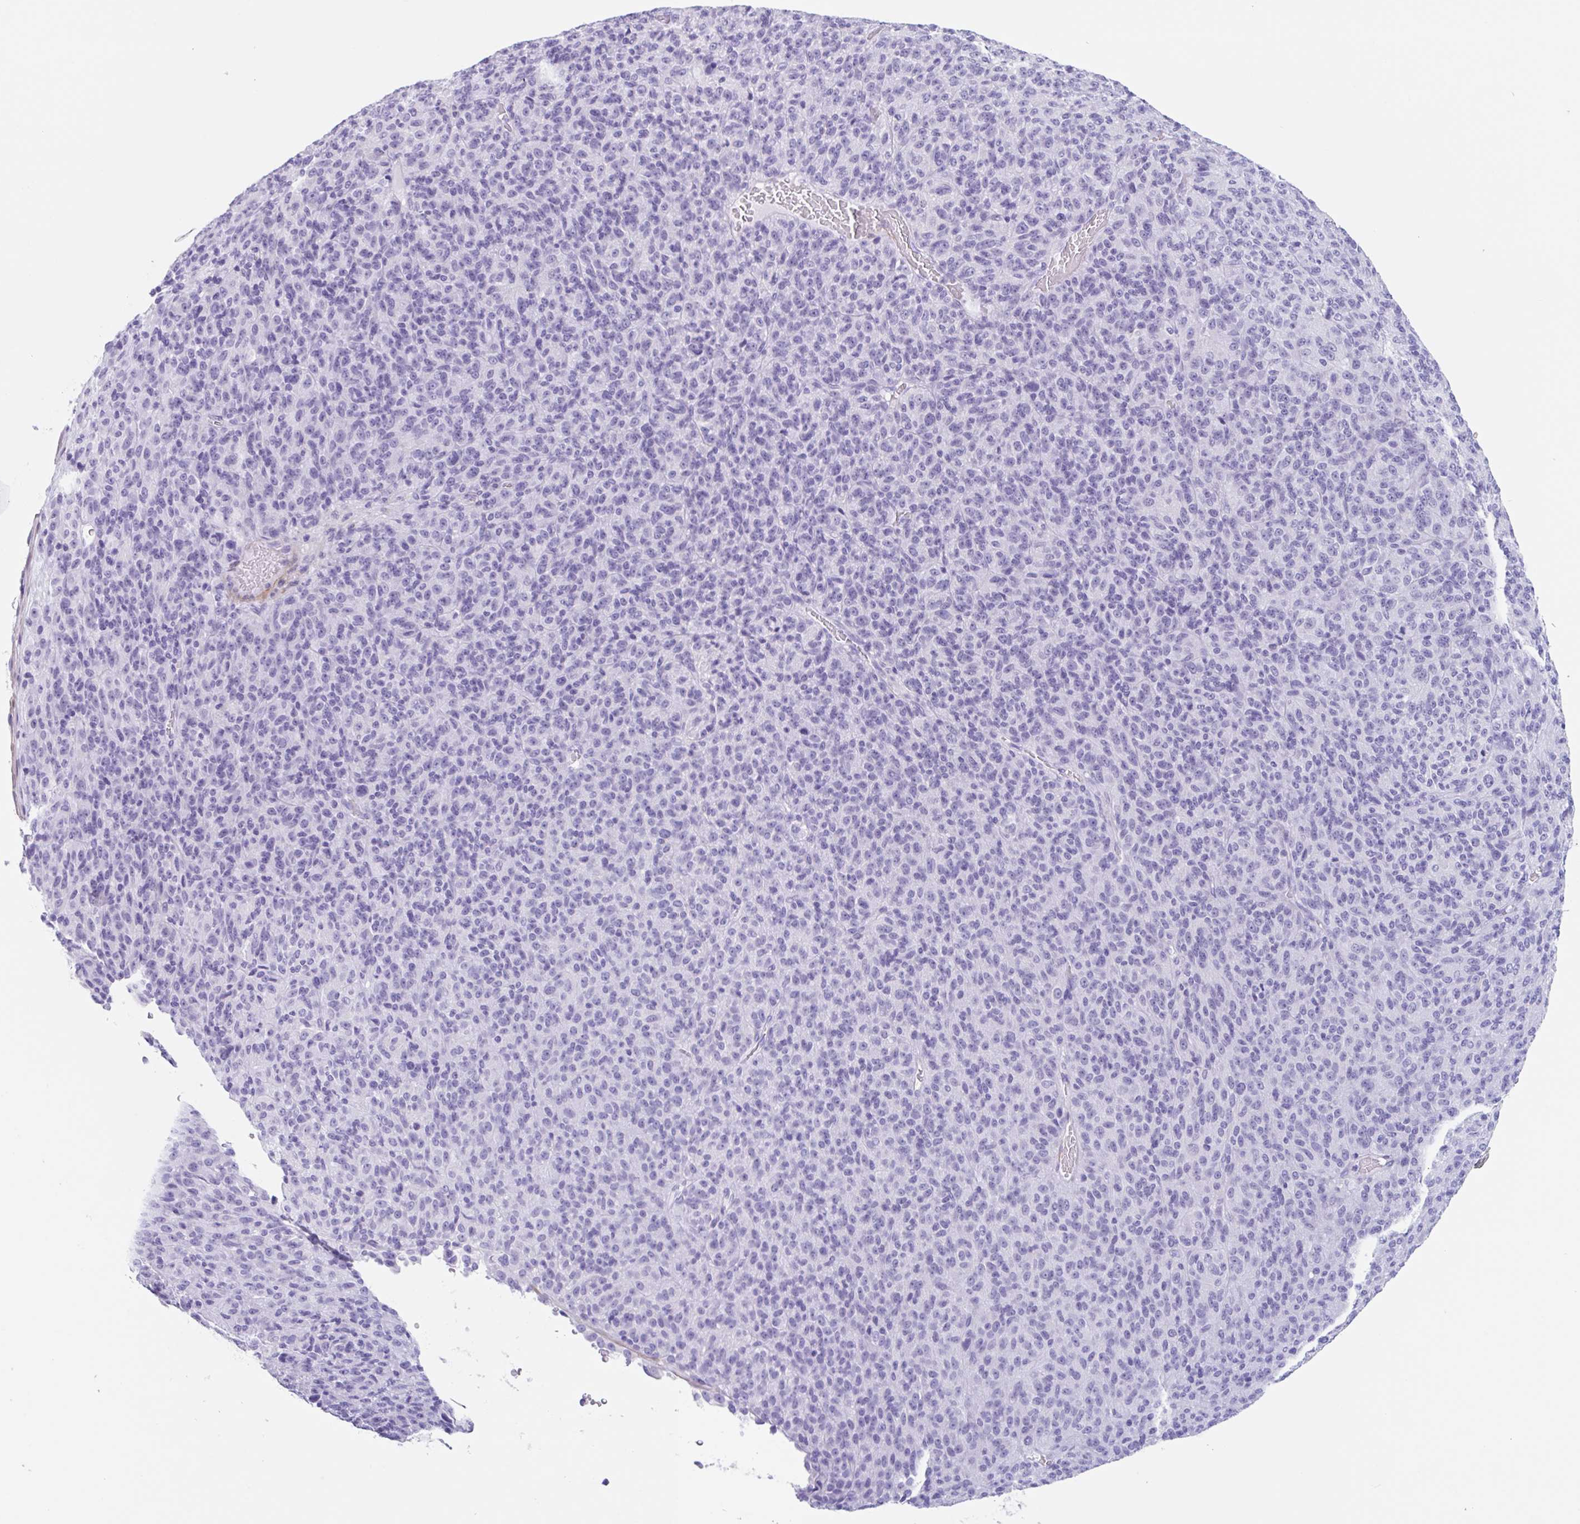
{"staining": {"intensity": "negative", "quantity": "none", "location": "none"}, "tissue": "melanoma", "cell_type": "Tumor cells", "image_type": "cancer", "snomed": [{"axis": "morphology", "description": "Malignant melanoma, Metastatic site"}, {"axis": "topography", "description": "Brain"}], "caption": "This is a micrograph of immunohistochemistry (IHC) staining of malignant melanoma (metastatic site), which shows no positivity in tumor cells. The staining was performed using DAB to visualize the protein expression in brown, while the nuclei were stained in blue with hematoxylin (Magnification: 20x).", "gene": "TAS2R41", "patient": {"sex": "female", "age": 56}}